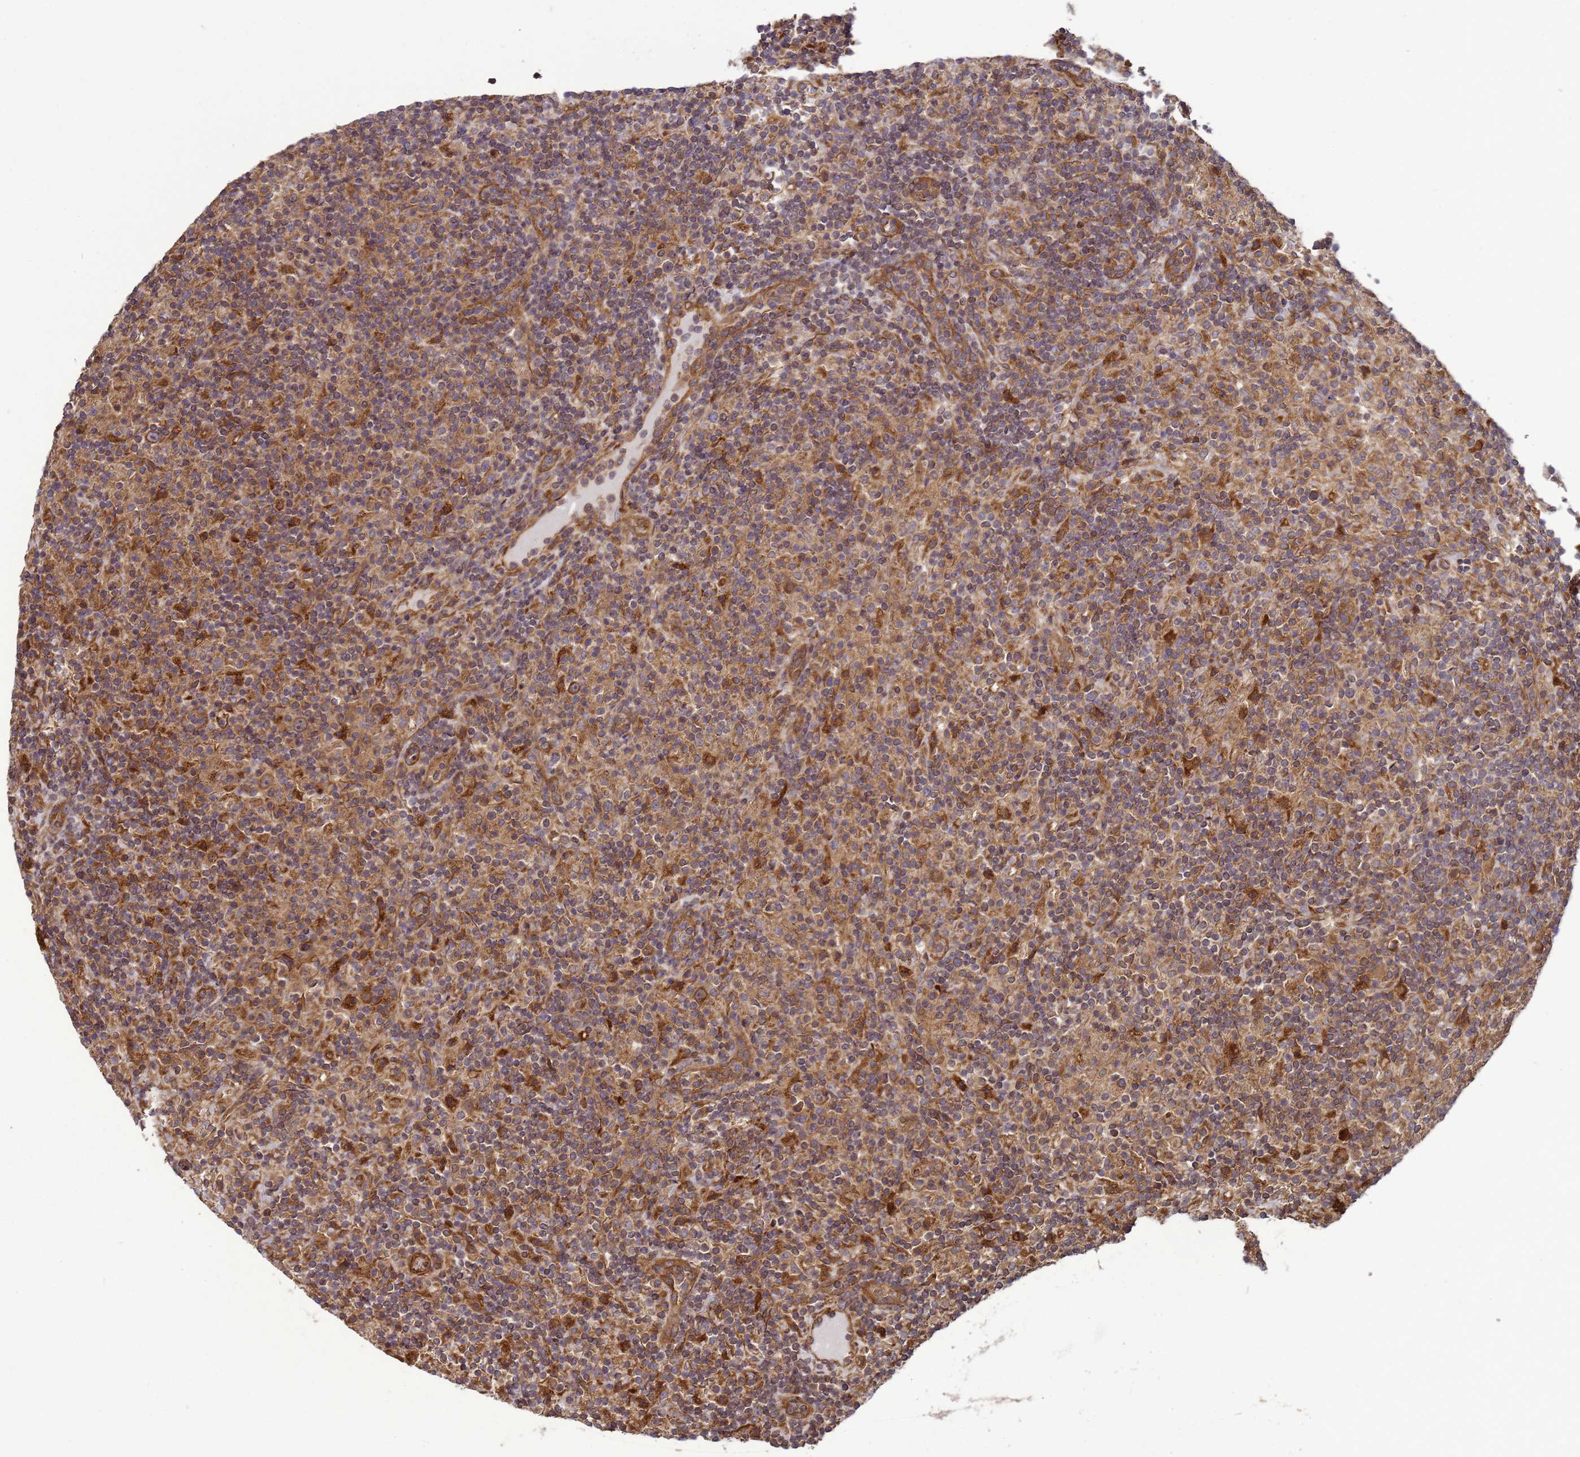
{"staining": {"intensity": "moderate", "quantity": ">75%", "location": "cytoplasmic/membranous"}, "tissue": "lymphoma", "cell_type": "Tumor cells", "image_type": "cancer", "snomed": [{"axis": "morphology", "description": "Hodgkin's disease, NOS"}, {"axis": "topography", "description": "Lymph node"}], "caption": "Approximately >75% of tumor cells in Hodgkin's disease exhibit moderate cytoplasmic/membranous protein expression as visualized by brown immunohistochemical staining.", "gene": "CNOT1", "patient": {"sex": "male", "age": 70}}